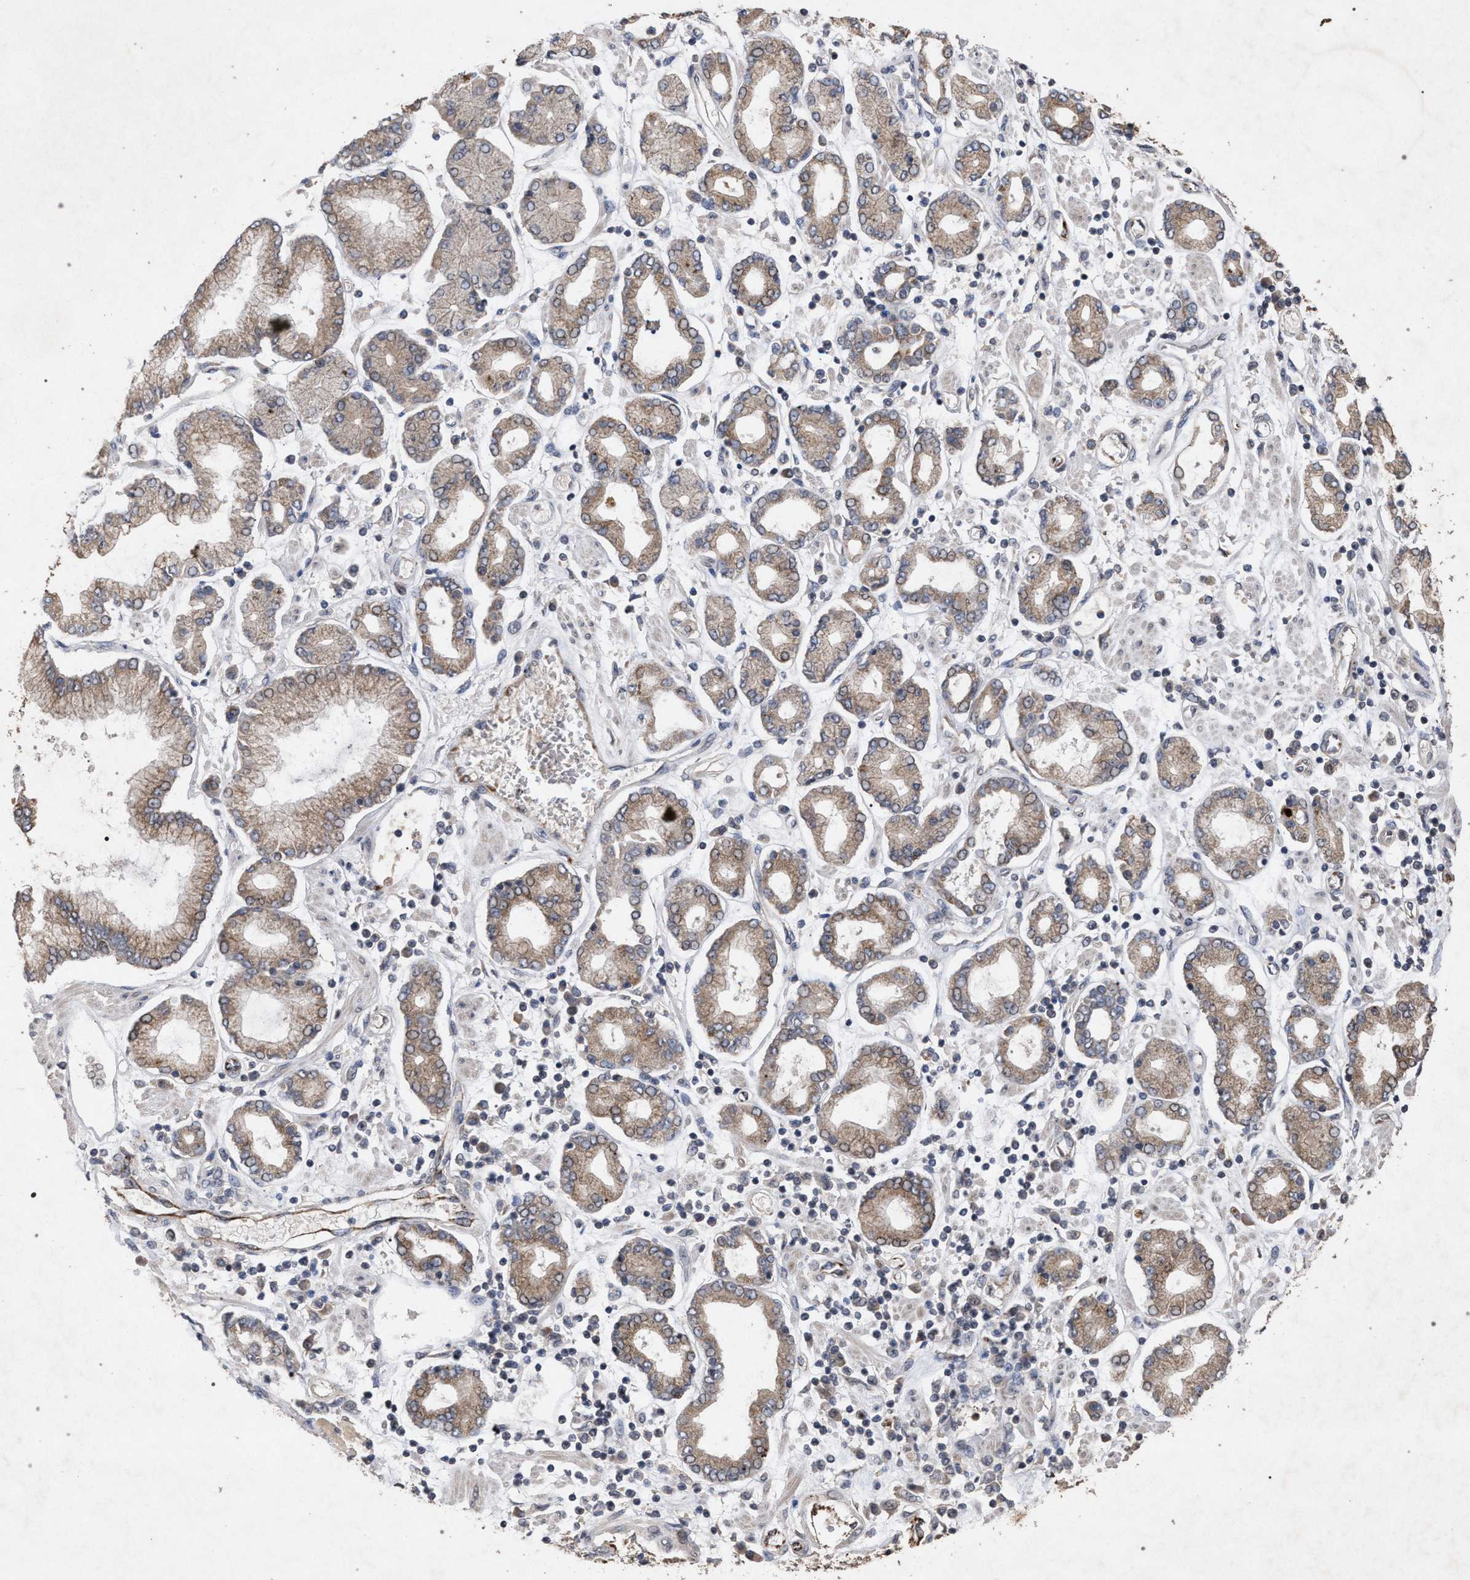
{"staining": {"intensity": "moderate", "quantity": ">75%", "location": "cytoplasmic/membranous"}, "tissue": "stomach cancer", "cell_type": "Tumor cells", "image_type": "cancer", "snomed": [{"axis": "morphology", "description": "Adenocarcinoma, NOS"}, {"axis": "topography", "description": "Stomach"}], "caption": "Moderate cytoplasmic/membranous protein expression is present in about >75% of tumor cells in stomach cancer.", "gene": "PKD2L1", "patient": {"sex": "male", "age": 76}}